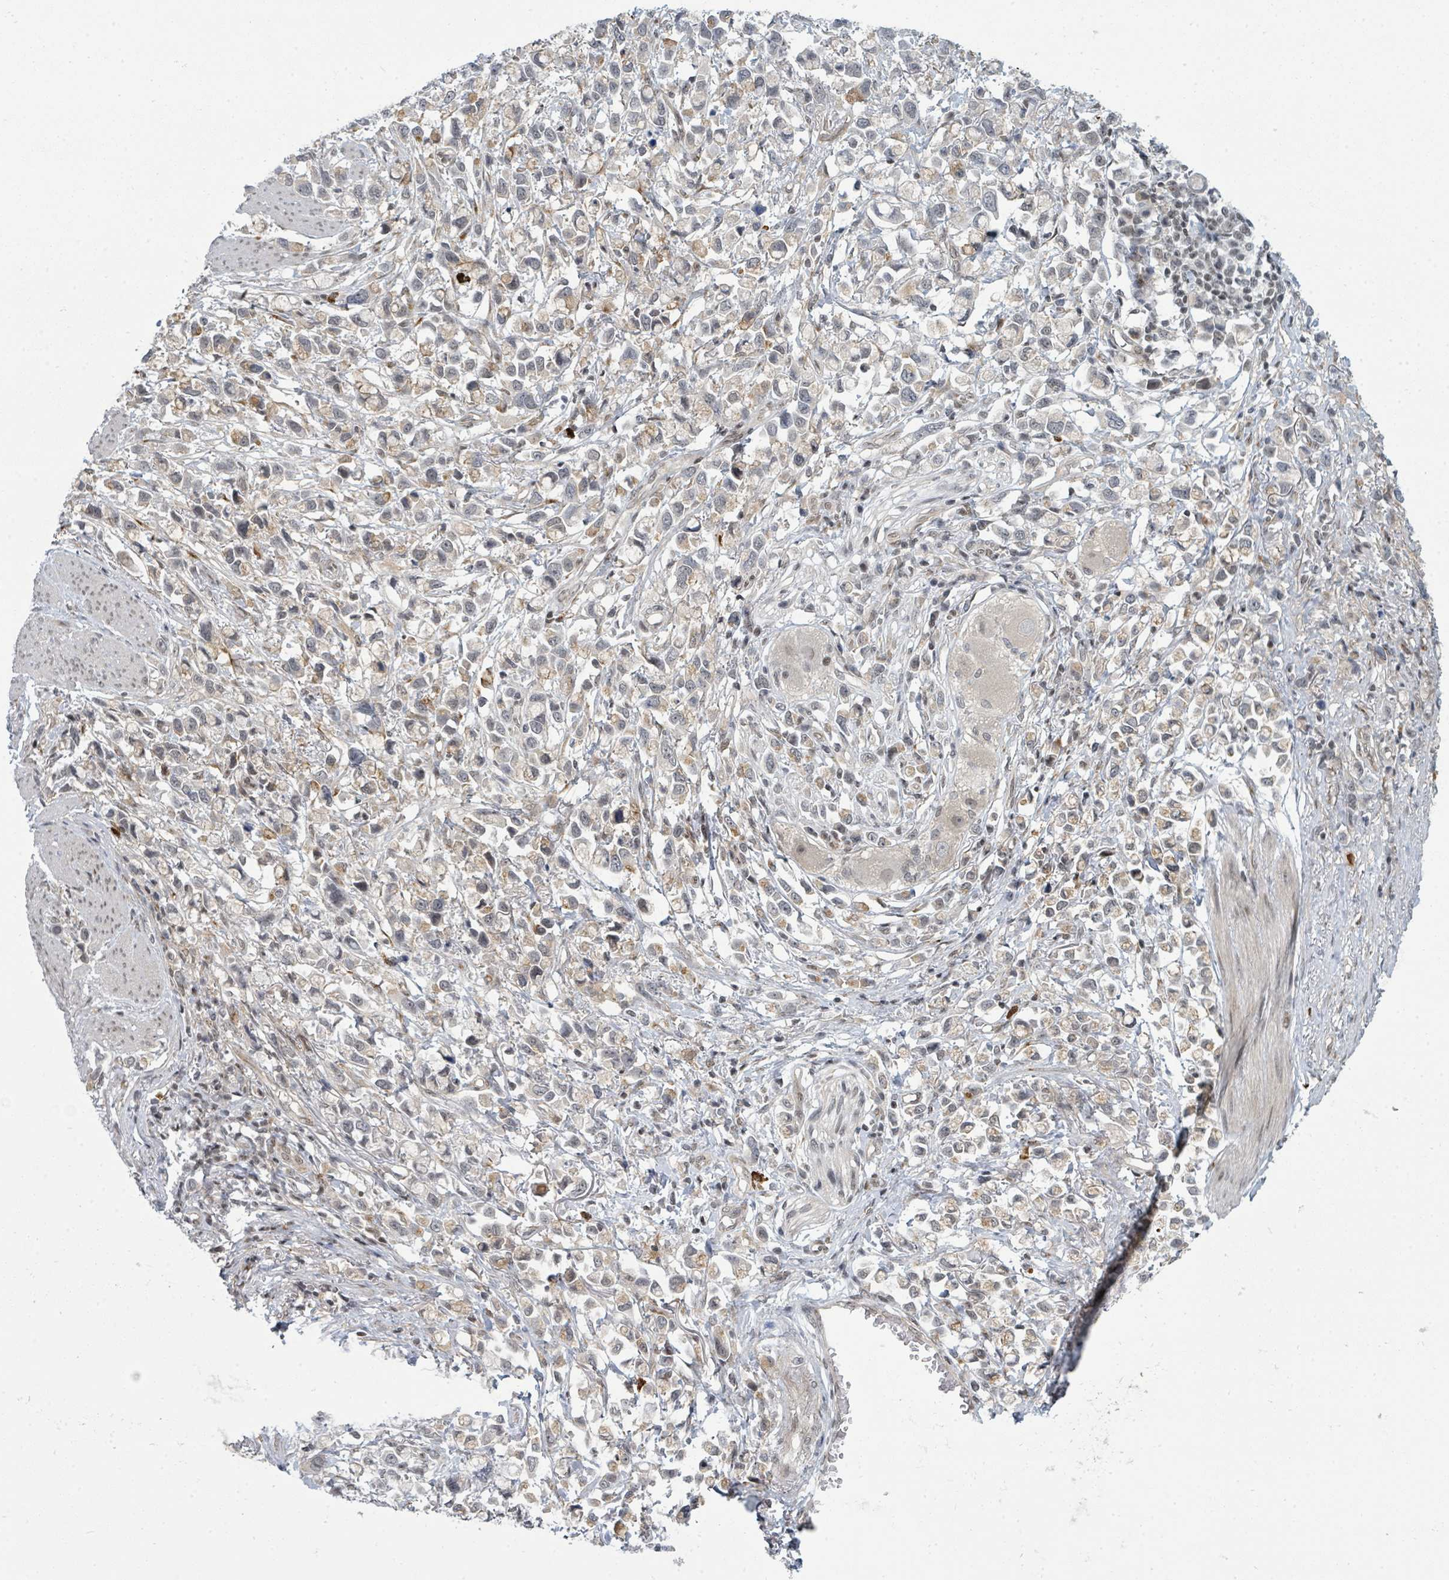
{"staining": {"intensity": "negative", "quantity": "none", "location": "none"}, "tissue": "stomach cancer", "cell_type": "Tumor cells", "image_type": "cancer", "snomed": [{"axis": "morphology", "description": "Adenocarcinoma, NOS"}, {"axis": "topography", "description": "Stomach"}], "caption": "The photomicrograph displays no staining of tumor cells in adenocarcinoma (stomach).", "gene": "PSMG2", "patient": {"sex": "female", "age": 81}}